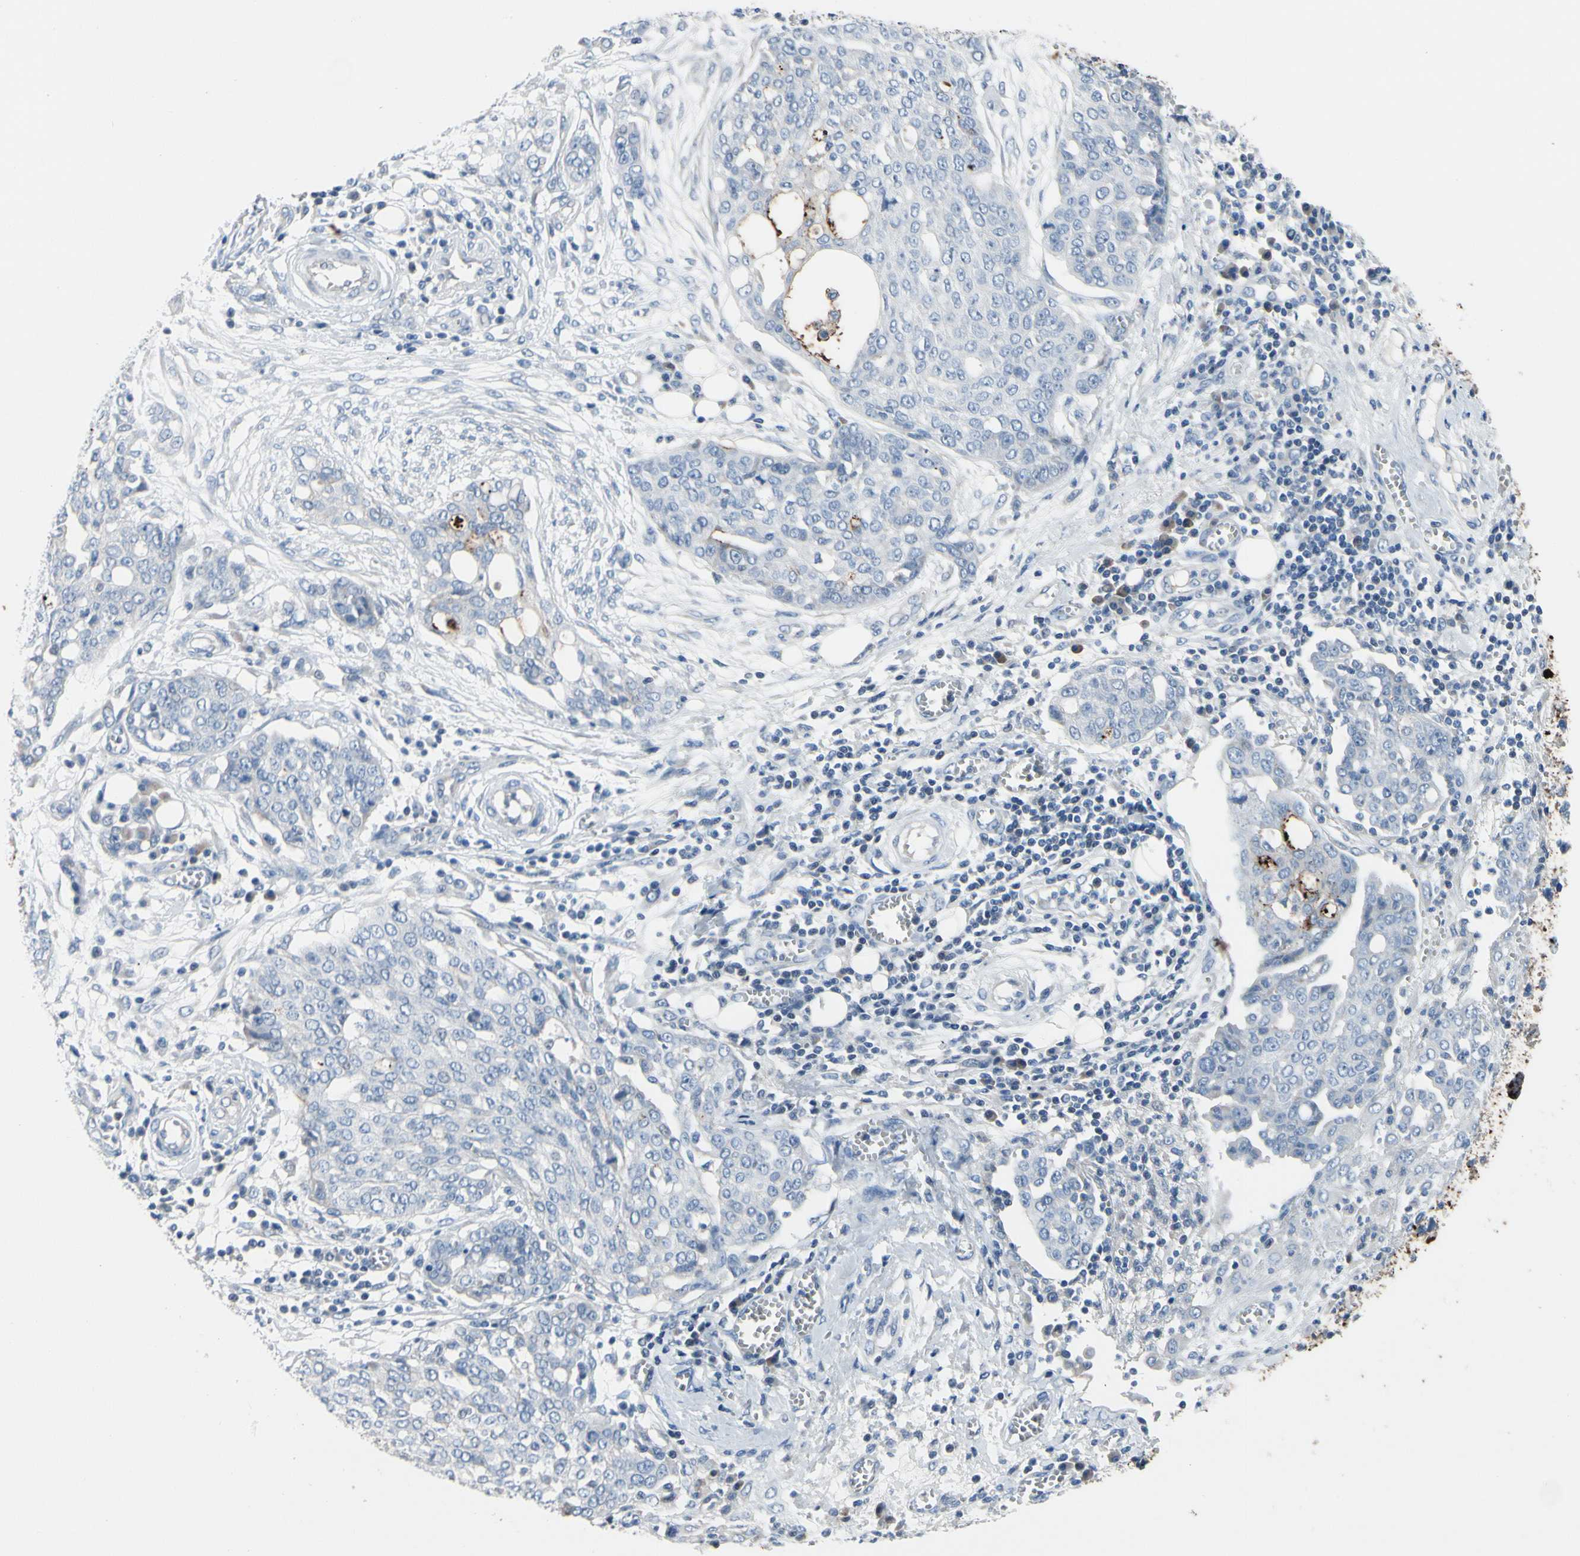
{"staining": {"intensity": "negative", "quantity": "none", "location": "none"}, "tissue": "ovarian cancer", "cell_type": "Tumor cells", "image_type": "cancer", "snomed": [{"axis": "morphology", "description": "Cystadenocarcinoma, serous, NOS"}, {"axis": "topography", "description": "Soft tissue"}, {"axis": "topography", "description": "Ovary"}], "caption": "An image of human serous cystadenocarcinoma (ovarian) is negative for staining in tumor cells.", "gene": "MUC5B", "patient": {"sex": "female", "age": 57}}